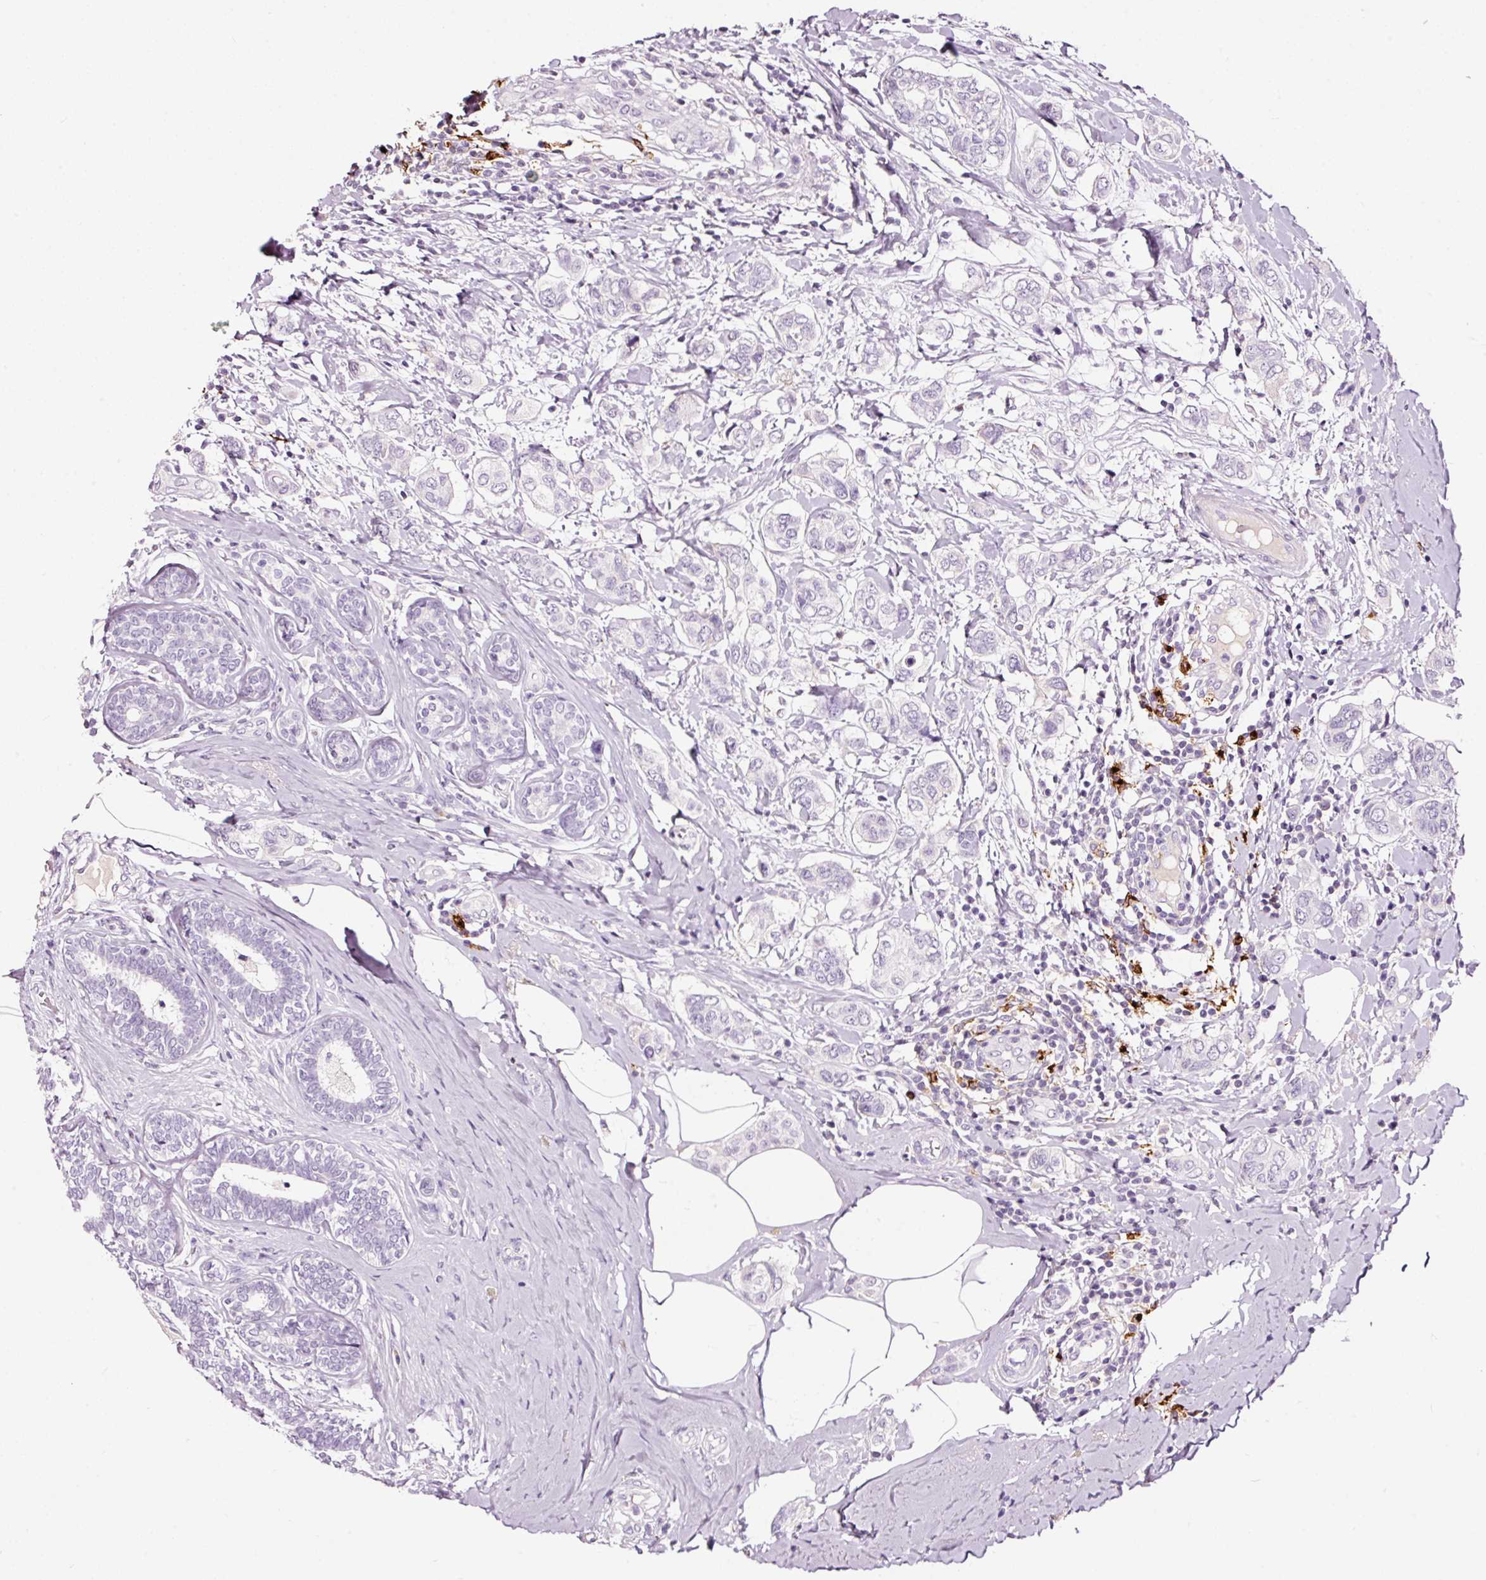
{"staining": {"intensity": "negative", "quantity": "none", "location": "none"}, "tissue": "breast cancer", "cell_type": "Tumor cells", "image_type": "cancer", "snomed": [{"axis": "morphology", "description": "Lobular carcinoma"}, {"axis": "topography", "description": "Breast"}], "caption": "A photomicrograph of breast lobular carcinoma stained for a protein demonstrates no brown staining in tumor cells. (Immunohistochemistry (ihc), brightfield microscopy, high magnification).", "gene": "LAMP3", "patient": {"sex": "female", "age": 51}}